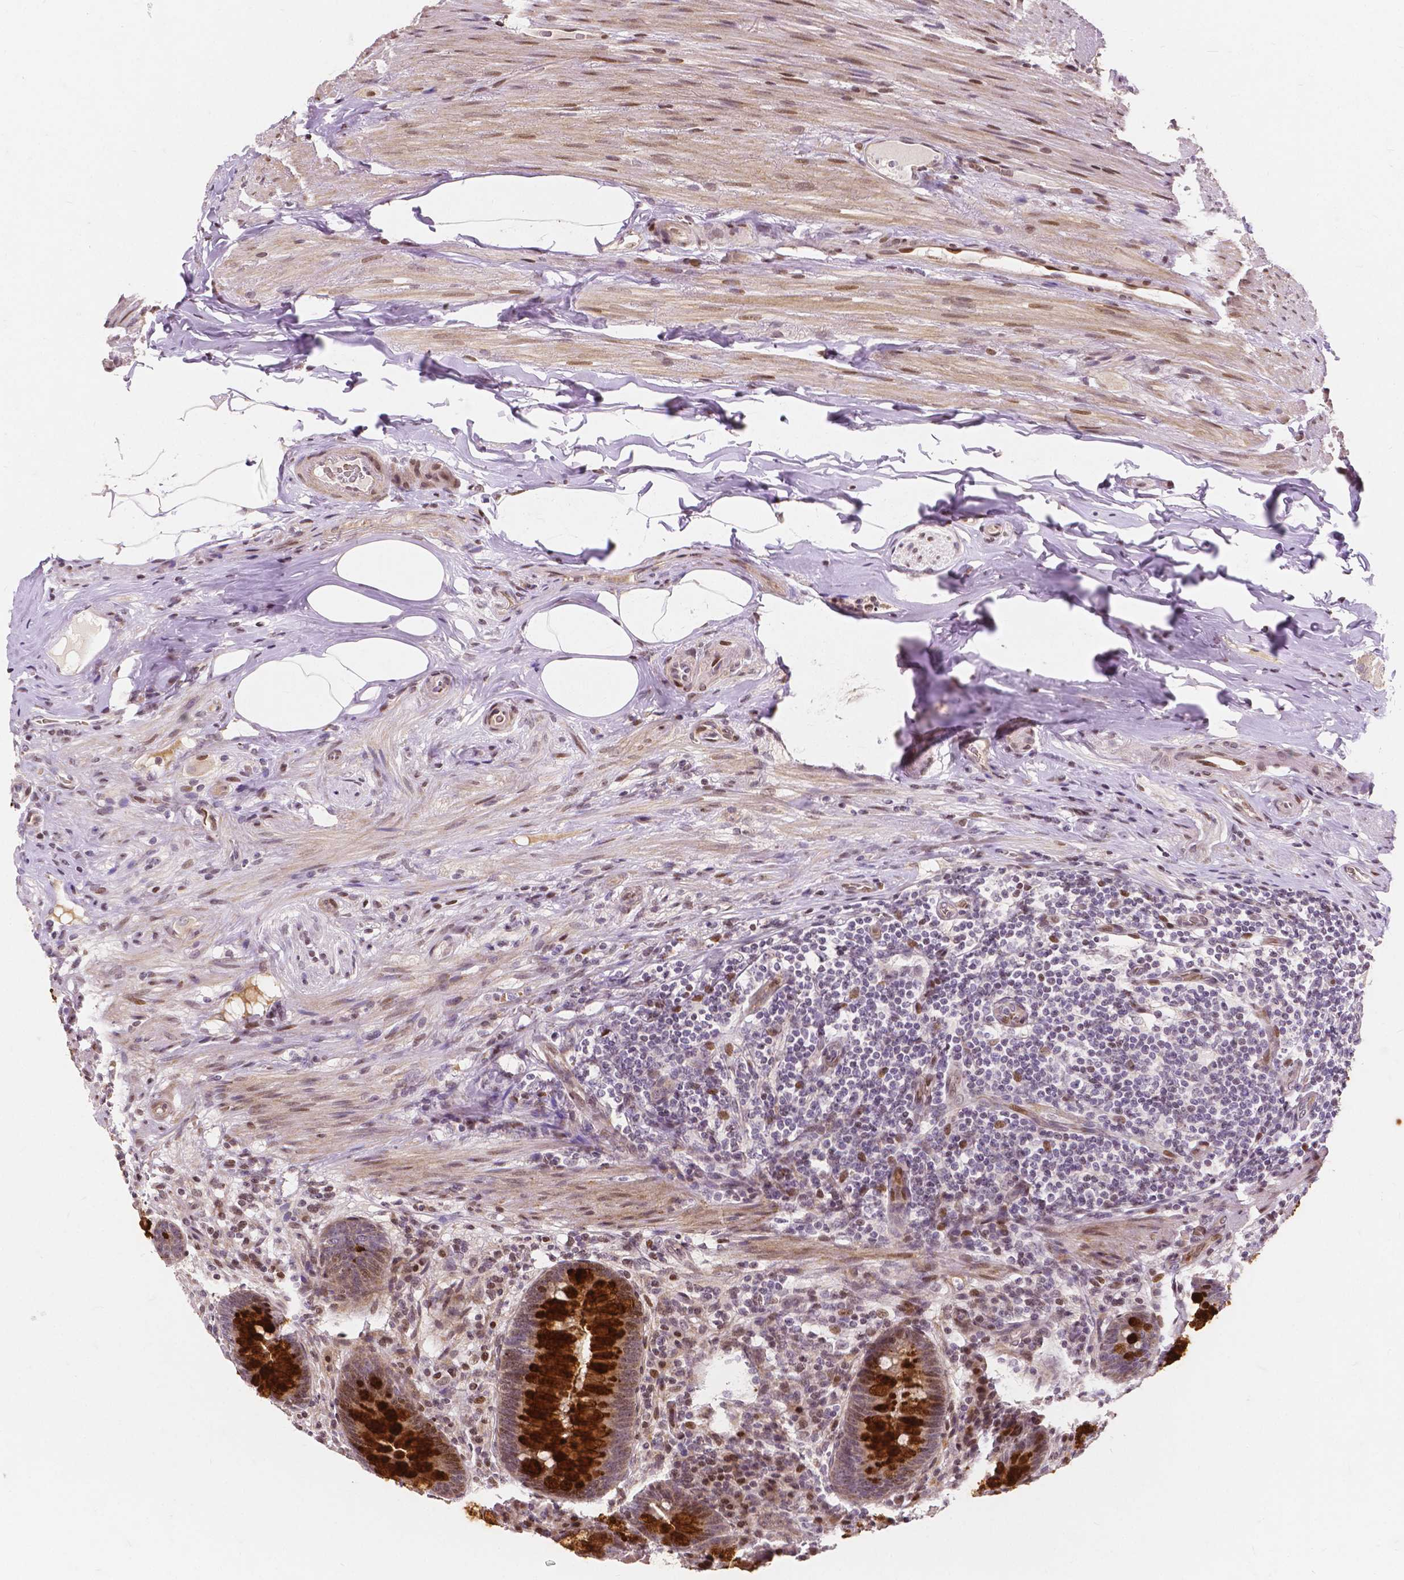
{"staining": {"intensity": "strong", "quantity": ">75%", "location": "cytoplasmic/membranous"}, "tissue": "appendix", "cell_type": "Glandular cells", "image_type": "normal", "snomed": [{"axis": "morphology", "description": "Normal tissue, NOS"}, {"axis": "topography", "description": "Appendix"}], "caption": "DAB (3,3'-diaminobenzidine) immunohistochemical staining of benign human appendix shows strong cytoplasmic/membranous protein staining in approximately >75% of glandular cells. (DAB (3,3'-diaminobenzidine) = brown stain, brightfield microscopy at high magnification).", "gene": "PTPN18", "patient": {"sex": "male", "age": 71}}